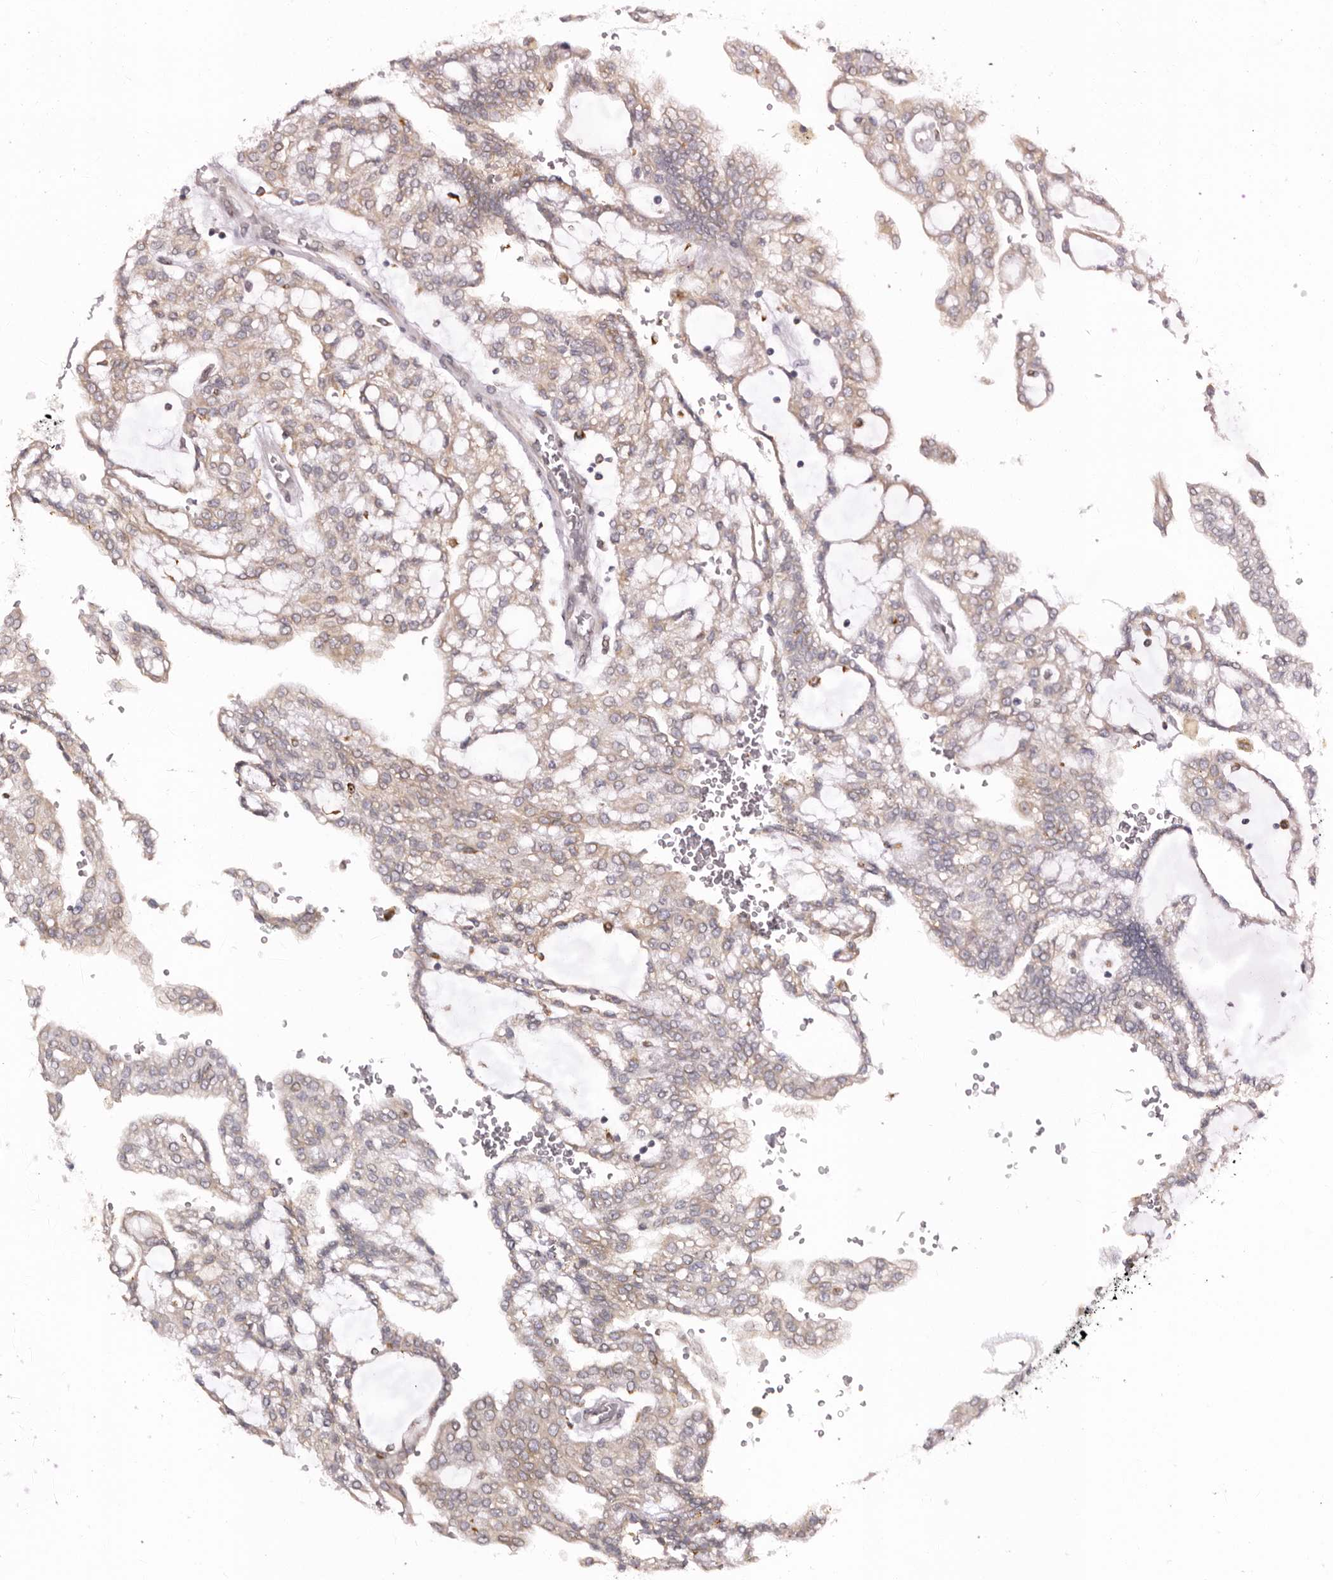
{"staining": {"intensity": "weak", "quantity": "25%-75%", "location": "cytoplasmic/membranous"}, "tissue": "renal cancer", "cell_type": "Tumor cells", "image_type": "cancer", "snomed": [{"axis": "morphology", "description": "Adenocarcinoma, NOS"}, {"axis": "topography", "description": "Kidney"}], "caption": "DAB immunohistochemical staining of human renal cancer (adenocarcinoma) shows weak cytoplasmic/membranous protein staining in approximately 25%-75% of tumor cells. Nuclei are stained in blue.", "gene": "C4orf3", "patient": {"sex": "male", "age": 63}}